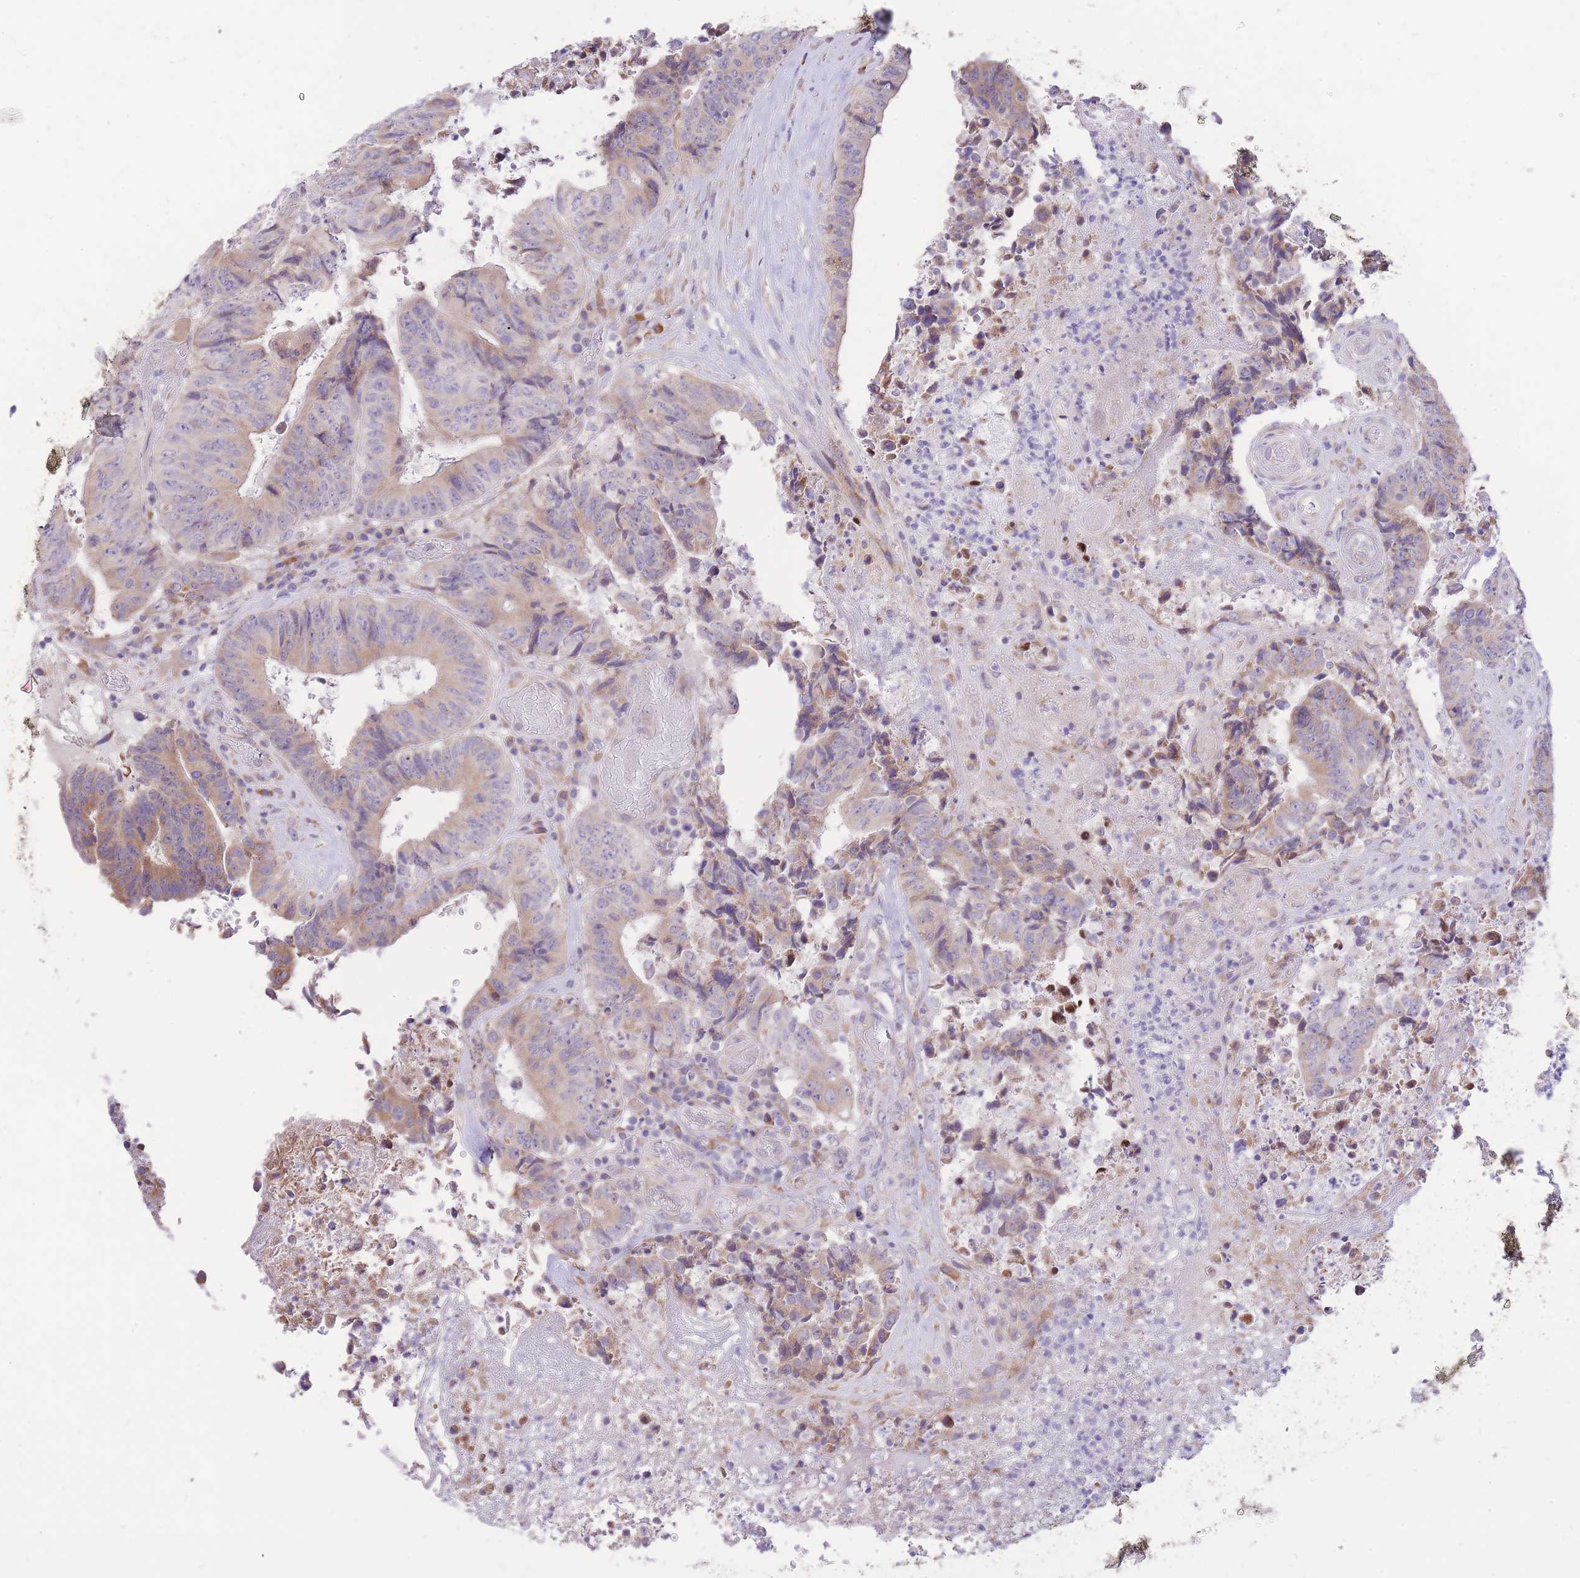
{"staining": {"intensity": "weak", "quantity": "25%-75%", "location": "cytoplasmic/membranous"}, "tissue": "colorectal cancer", "cell_type": "Tumor cells", "image_type": "cancer", "snomed": [{"axis": "morphology", "description": "Adenocarcinoma, NOS"}, {"axis": "topography", "description": "Rectum"}], "caption": "Colorectal cancer stained with a protein marker shows weak staining in tumor cells.", "gene": "TOPAZ1", "patient": {"sex": "male", "age": 72}}